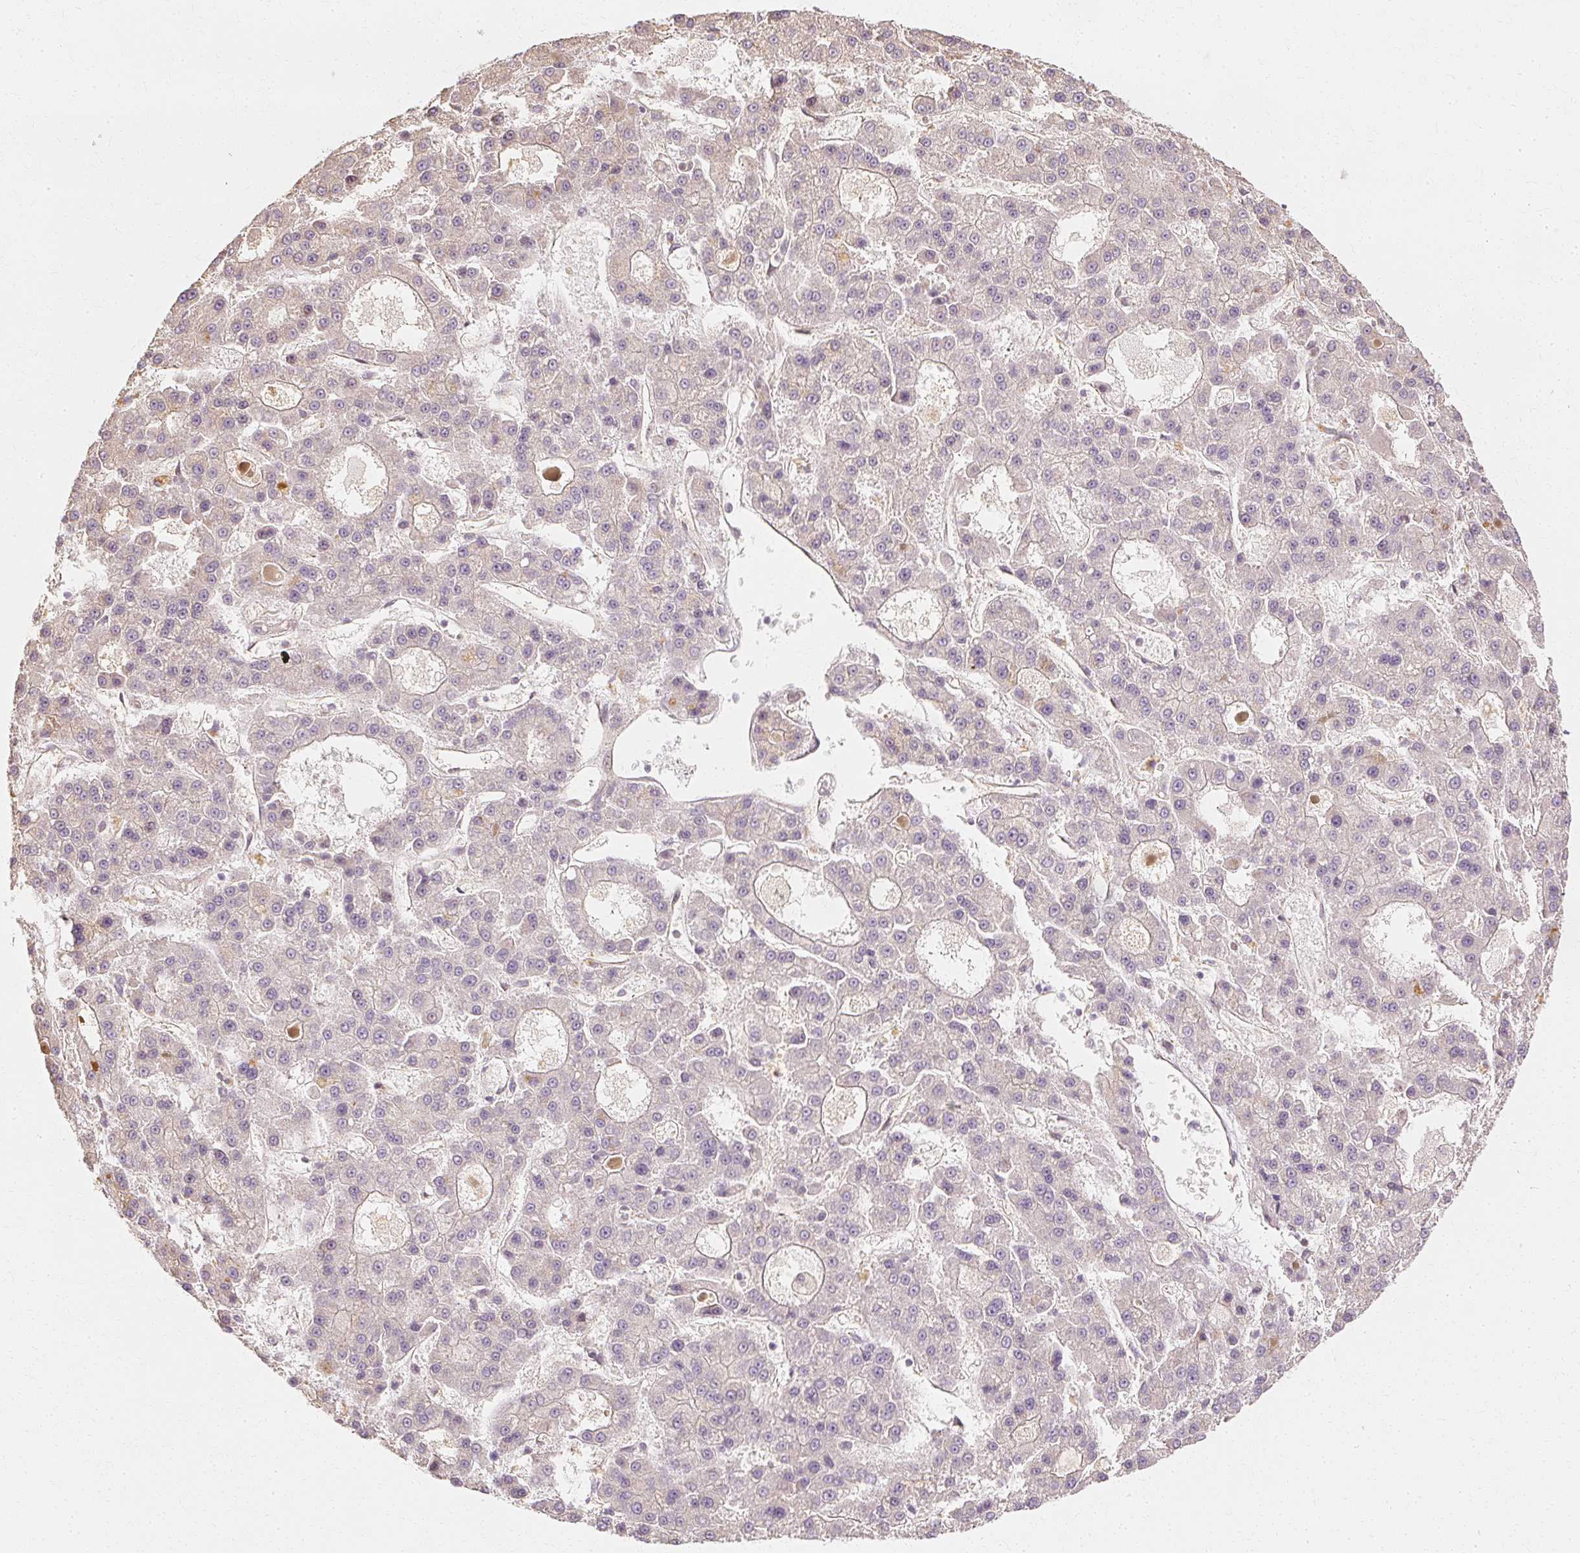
{"staining": {"intensity": "negative", "quantity": "none", "location": "none"}, "tissue": "liver cancer", "cell_type": "Tumor cells", "image_type": "cancer", "snomed": [{"axis": "morphology", "description": "Carcinoma, Hepatocellular, NOS"}, {"axis": "topography", "description": "Liver"}], "caption": "The image reveals no significant staining in tumor cells of hepatocellular carcinoma (liver).", "gene": "GNAQ", "patient": {"sex": "male", "age": 70}}